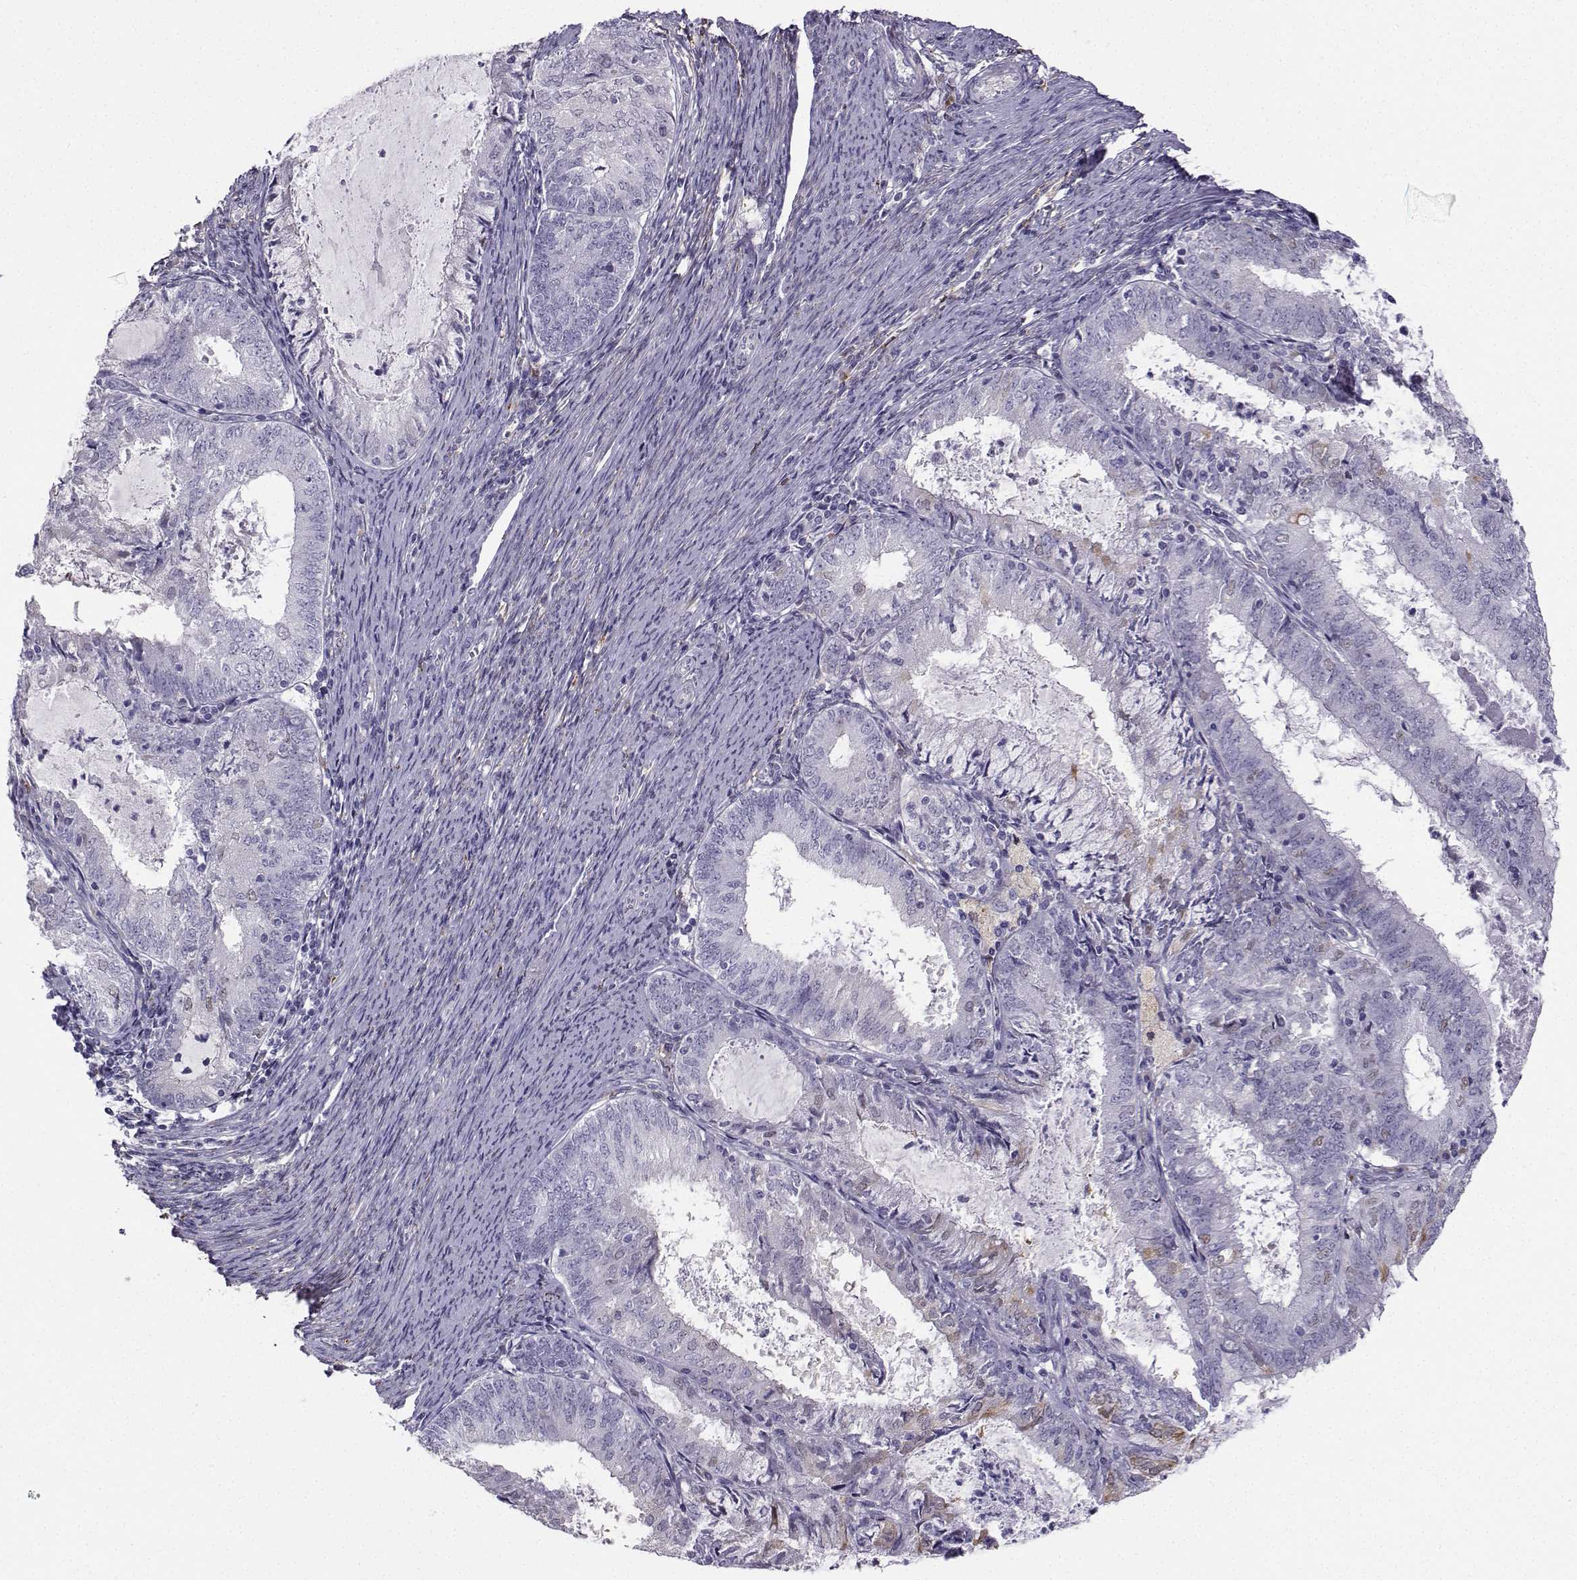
{"staining": {"intensity": "negative", "quantity": "none", "location": "none"}, "tissue": "endometrial cancer", "cell_type": "Tumor cells", "image_type": "cancer", "snomed": [{"axis": "morphology", "description": "Adenocarcinoma, NOS"}, {"axis": "topography", "description": "Endometrium"}], "caption": "High magnification brightfield microscopy of endometrial cancer stained with DAB (3,3'-diaminobenzidine) (brown) and counterstained with hematoxylin (blue): tumor cells show no significant positivity.", "gene": "DCLK3", "patient": {"sex": "female", "age": 57}}